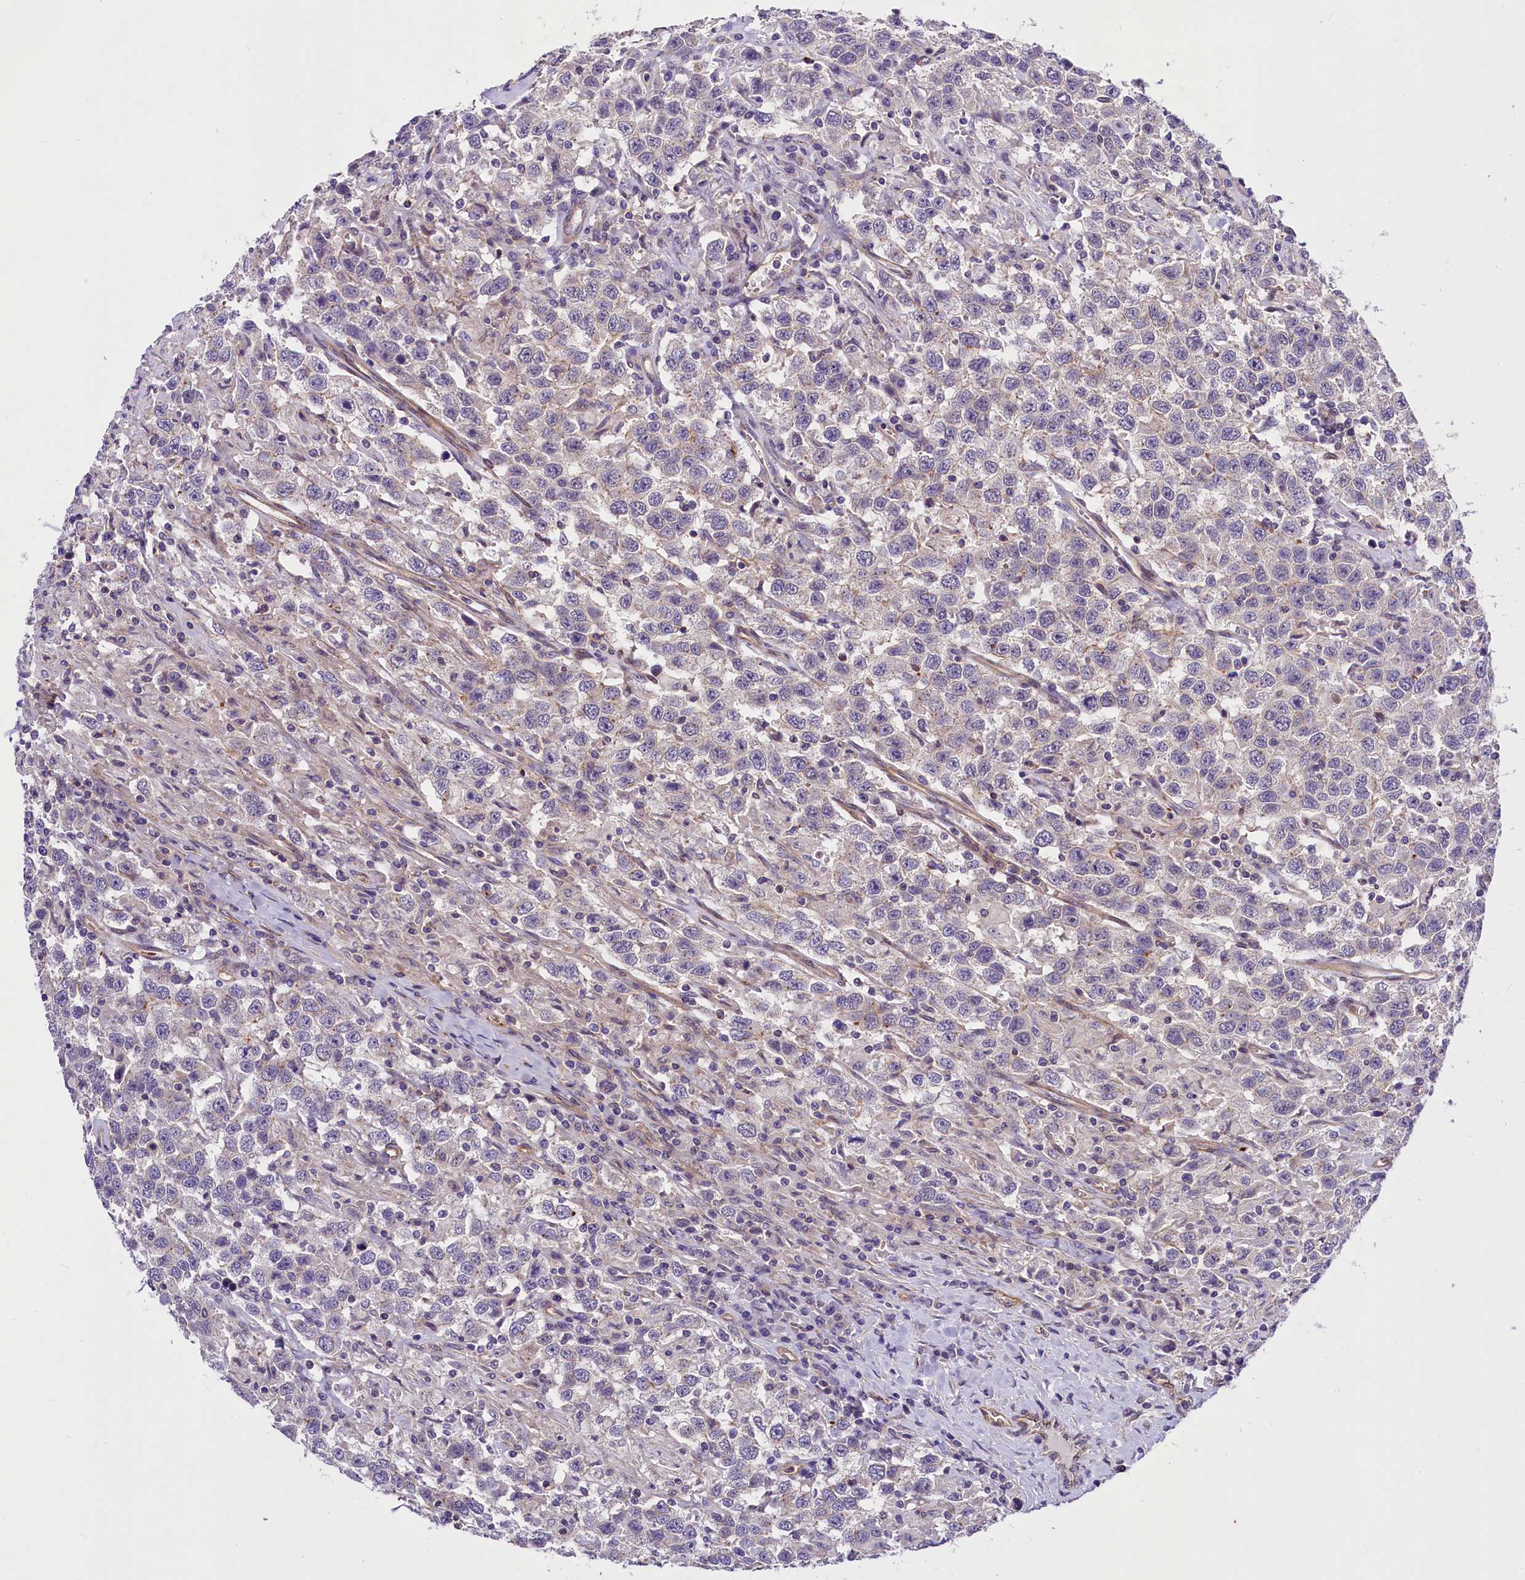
{"staining": {"intensity": "negative", "quantity": "none", "location": "none"}, "tissue": "testis cancer", "cell_type": "Tumor cells", "image_type": "cancer", "snomed": [{"axis": "morphology", "description": "Seminoma, NOS"}, {"axis": "topography", "description": "Testis"}], "caption": "An image of testis cancer stained for a protein shows no brown staining in tumor cells.", "gene": "MED20", "patient": {"sex": "male", "age": 41}}